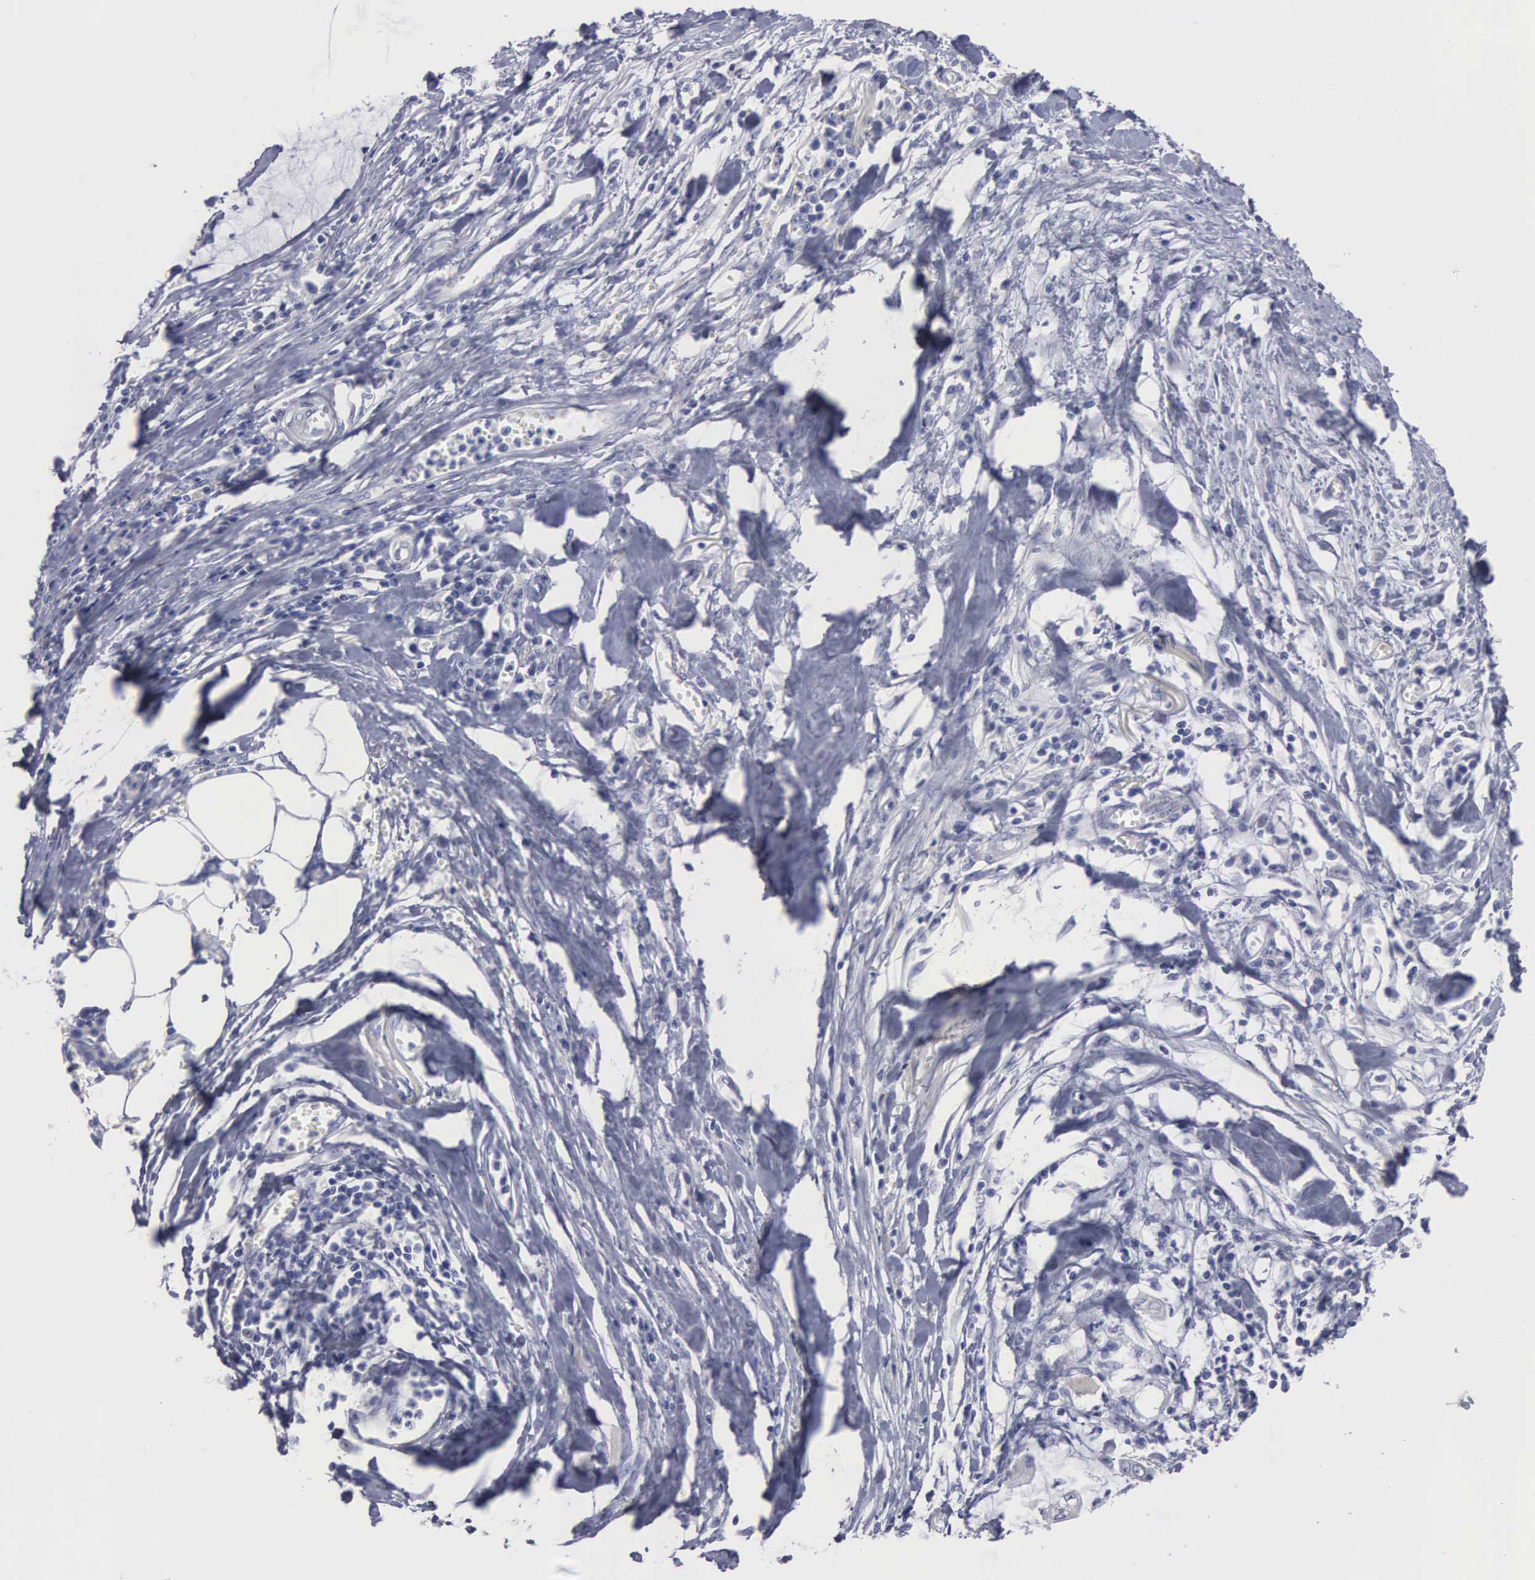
{"staining": {"intensity": "weak", "quantity": "25%-75%", "location": "cytoplasmic/membranous"}, "tissue": "stomach cancer", "cell_type": "Tumor cells", "image_type": "cancer", "snomed": [{"axis": "morphology", "description": "Adenocarcinoma, NOS"}, {"axis": "topography", "description": "Stomach, upper"}], "caption": "A brown stain shows weak cytoplasmic/membranous staining of a protein in stomach cancer tumor cells.", "gene": "CEP170B", "patient": {"sex": "male", "age": 80}}